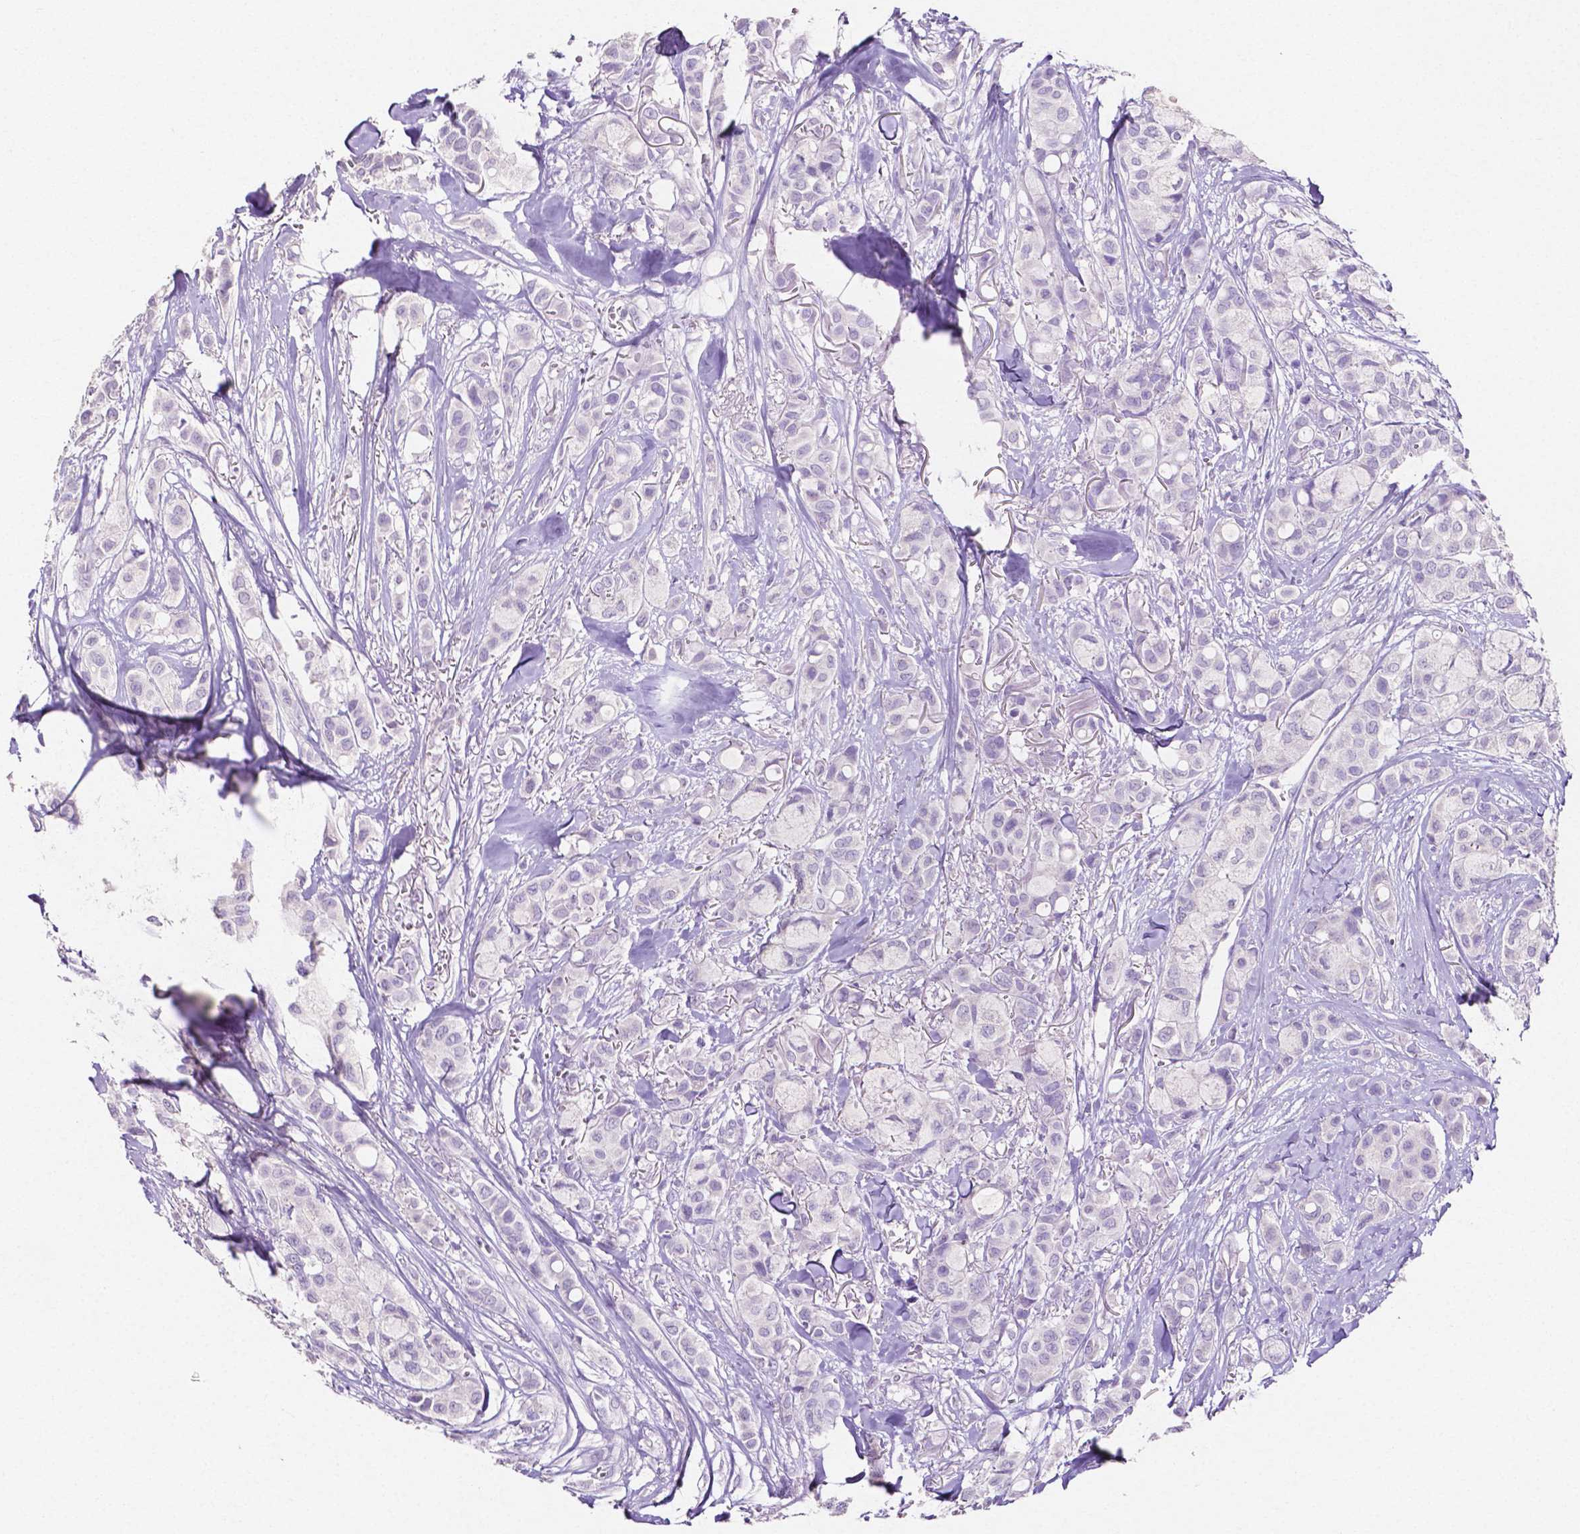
{"staining": {"intensity": "negative", "quantity": "none", "location": "none"}, "tissue": "breast cancer", "cell_type": "Tumor cells", "image_type": "cancer", "snomed": [{"axis": "morphology", "description": "Duct carcinoma"}, {"axis": "topography", "description": "Breast"}], "caption": "Histopathology image shows no significant protein expression in tumor cells of breast cancer (invasive ductal carcinoma). The staining was performed using DAB to visualize the protein expression in brown, while the nuclei were stained in blue with hematoxylin (Magnification: 20x).", "gene": "SLC22A2", "patient": {"sex": "female", "age": 85}}